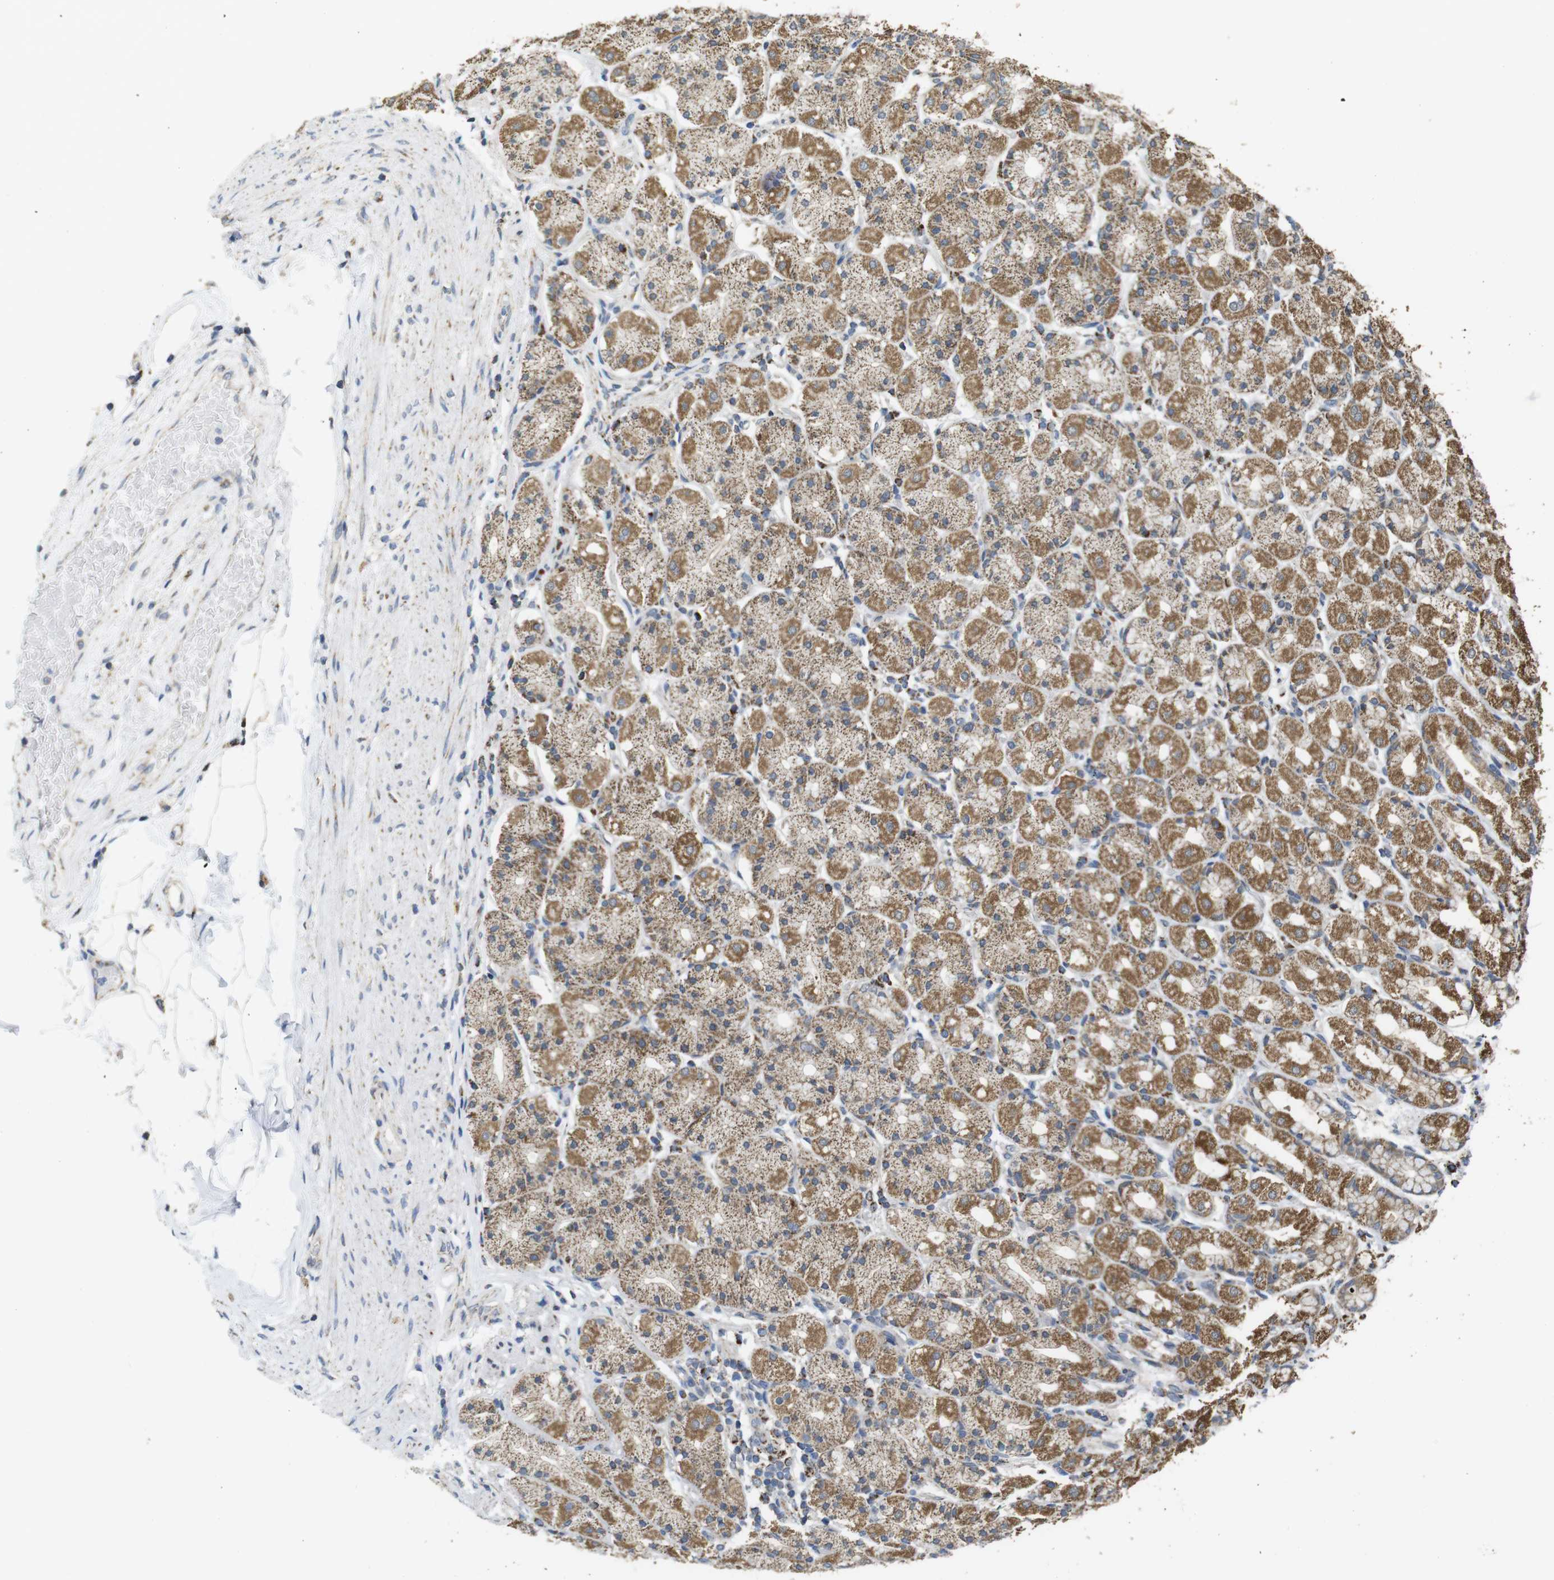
{"staining": {"intensity": "strong", "quantity": ">75%", "location": "cytoplasmic/membranous"}, "tissue": "stomach", "cell_type": "Glandular cells", "image_type": "normal", "snomed": [{"axis": "morphology", "description": "Normal tissue, NOS"}, {"axis": "topography", "description": "Stomach, upper"}], "caption": "Protein analysis of normal stomach displays strong cytoplasmic/membranous positivity in approximately >75% of glandular cells.", "gene": "CALHM2", "patient": {"sex": "male", "age": 68}}